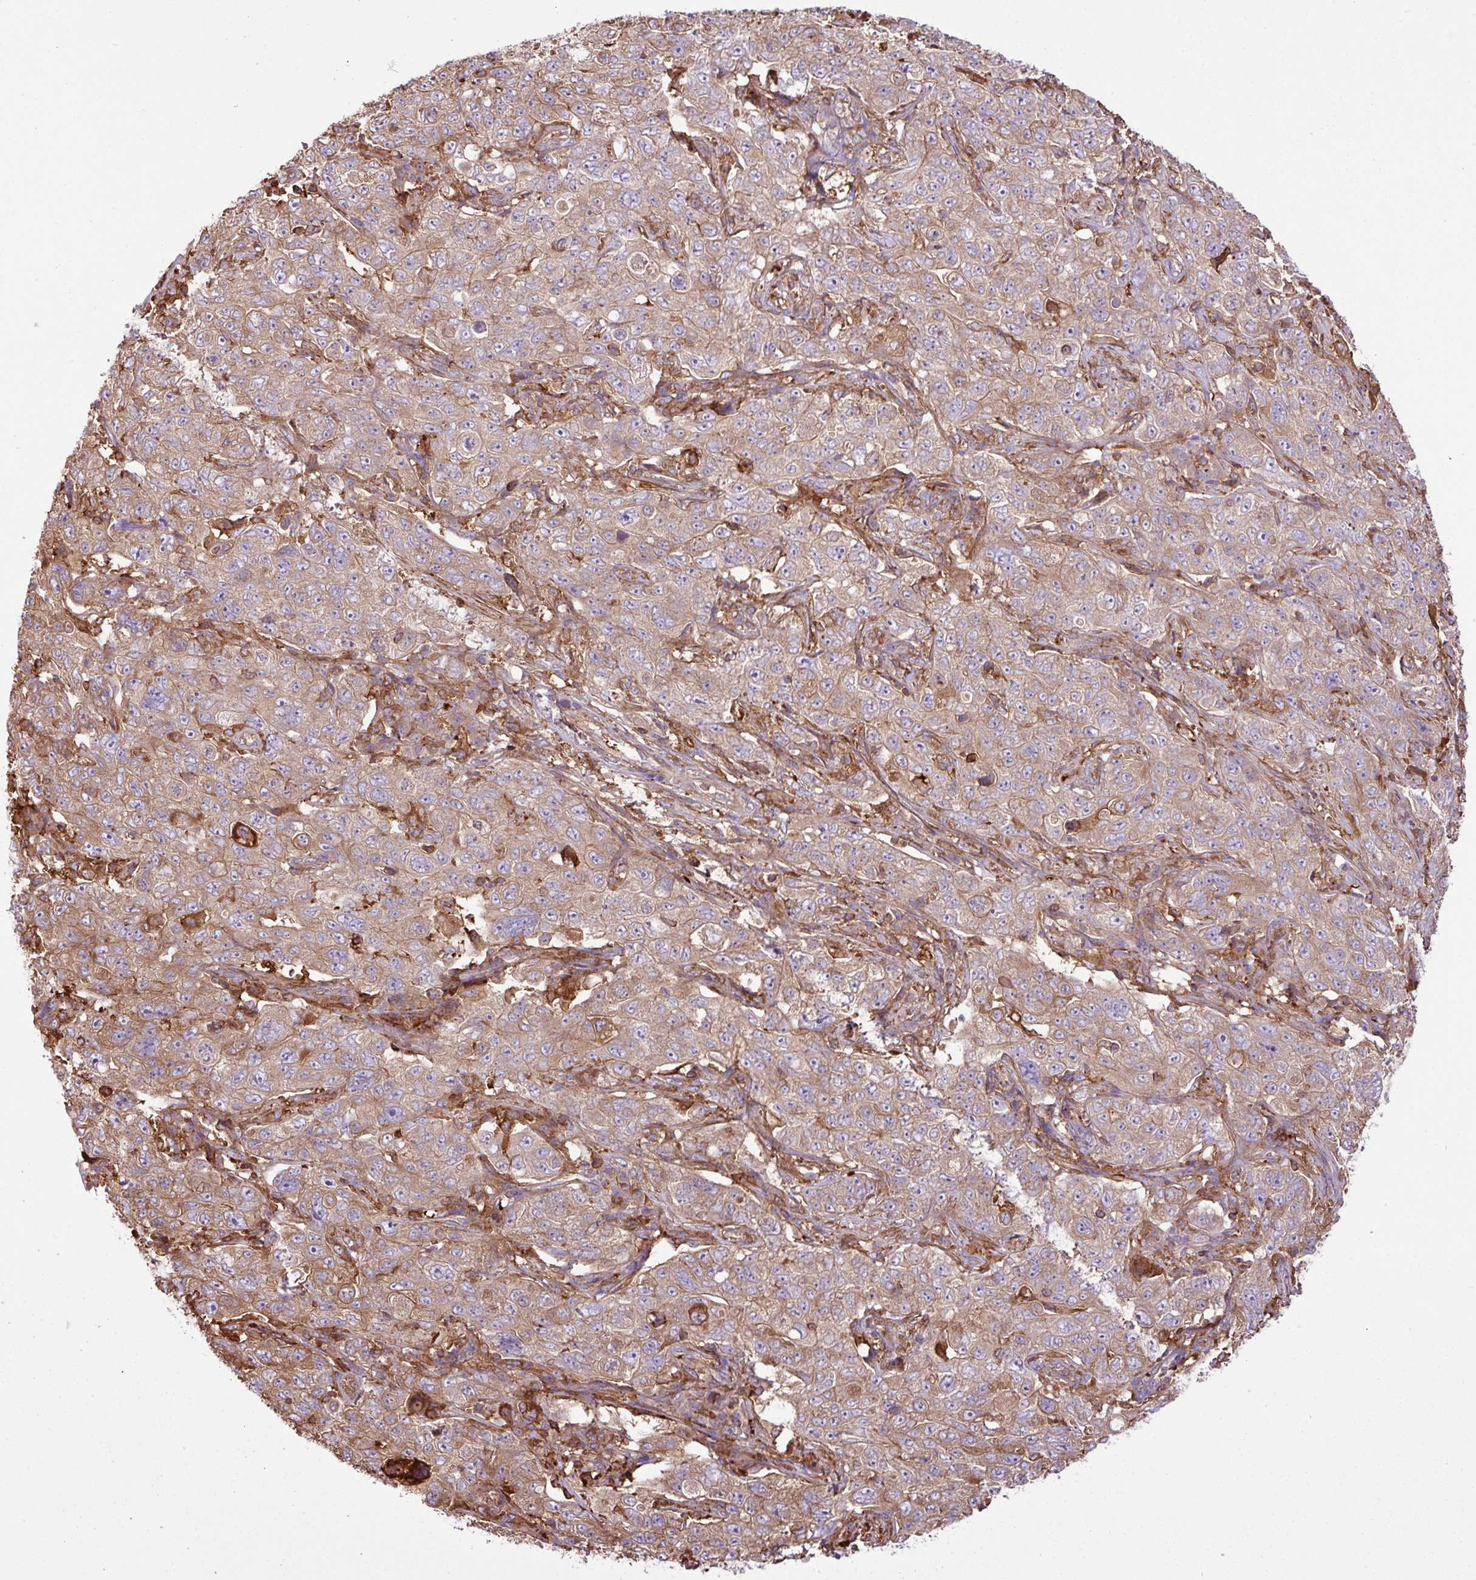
{"staining": {"intensity": "moderate", "quantity": ">75%", "location": "cytoplasmic/membranous"}, "tissue": "pancreatic cancer", "cell_type": "Tumor cells", "image_type": "cancer", "snomed": [{"axis": "morphology", "description": "Adenocarcinoma, NOS"}, {"axis": "topography", "description": "Pancreas"}], "caption": "High-magnification brightfield microscopy of pancreatic cancer stained with DAB (brown) and counterstained with hematoxylin (blue). tumor cells exhibit moderate cytoplasmic/membranous positivity is present in about>75% of cells.", "gene": "PGAP6", "patient": {"sex": "male", "age": 68}}